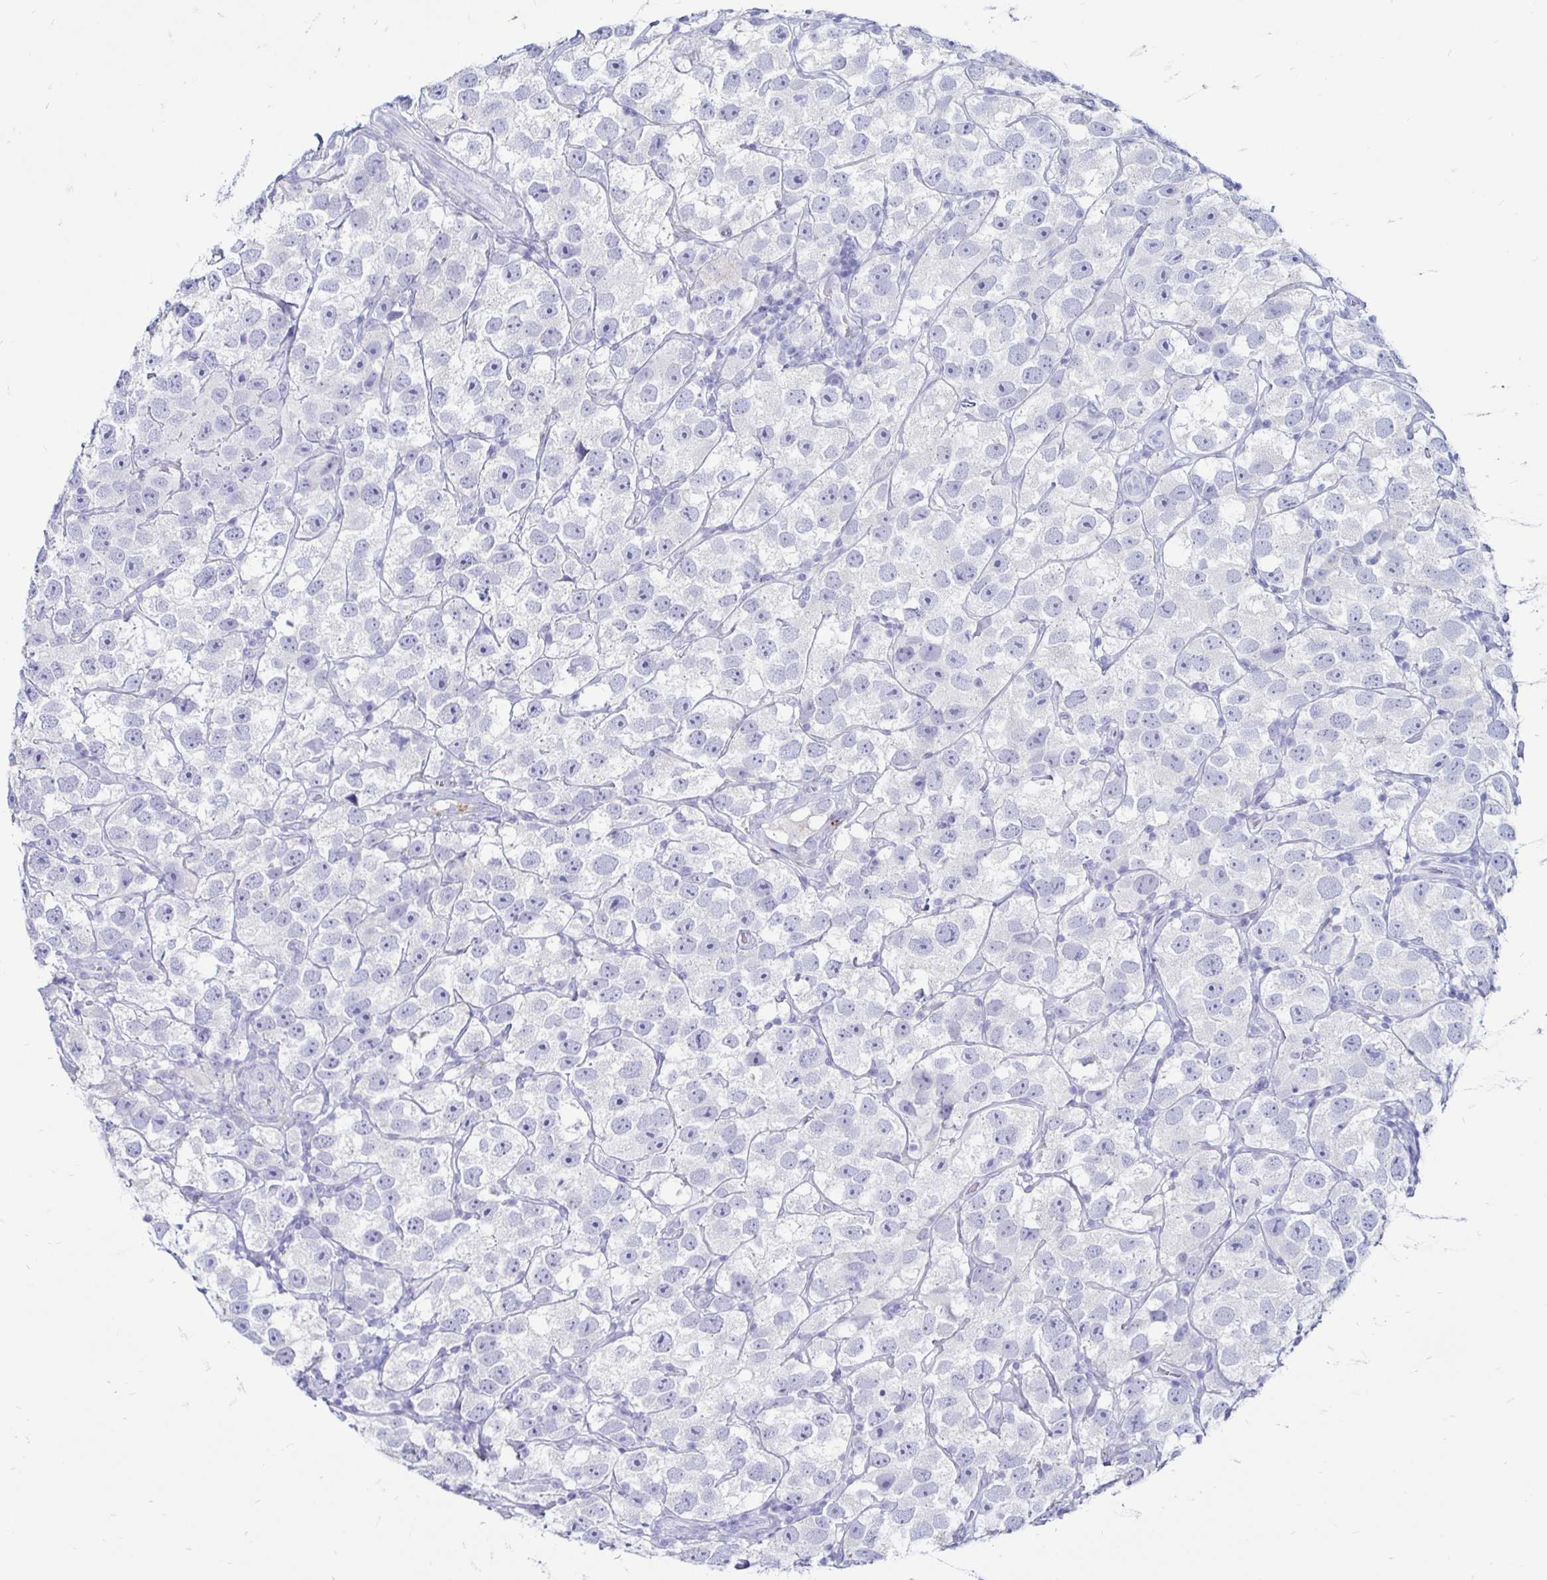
{"staining": {"intensity": "negative", "quantity": "none", "location": "none"}, "tissue": "testis cancer", "cell_type": "Tumor cells", "image_type": "cancer", "snomed": [{"axis": "morphology", "description": "Seminoma, NOS"}, {"axis": "topography", "description": "Testis"}], "caption": "Immunohistochemistry (IHC) image of neoplastic tissue: testis cancer stained with DAB shows no significant protein expression in tumor cells. Brightfield microscopy of immunohistochemistry (IHC) stained with DAB (3,3'-diaminobenzidine) (brown) and hematoxylin (blue), captured at high magnification.", "gene": "TIMP1", "patient": {"sex": "male", "age": 26}}